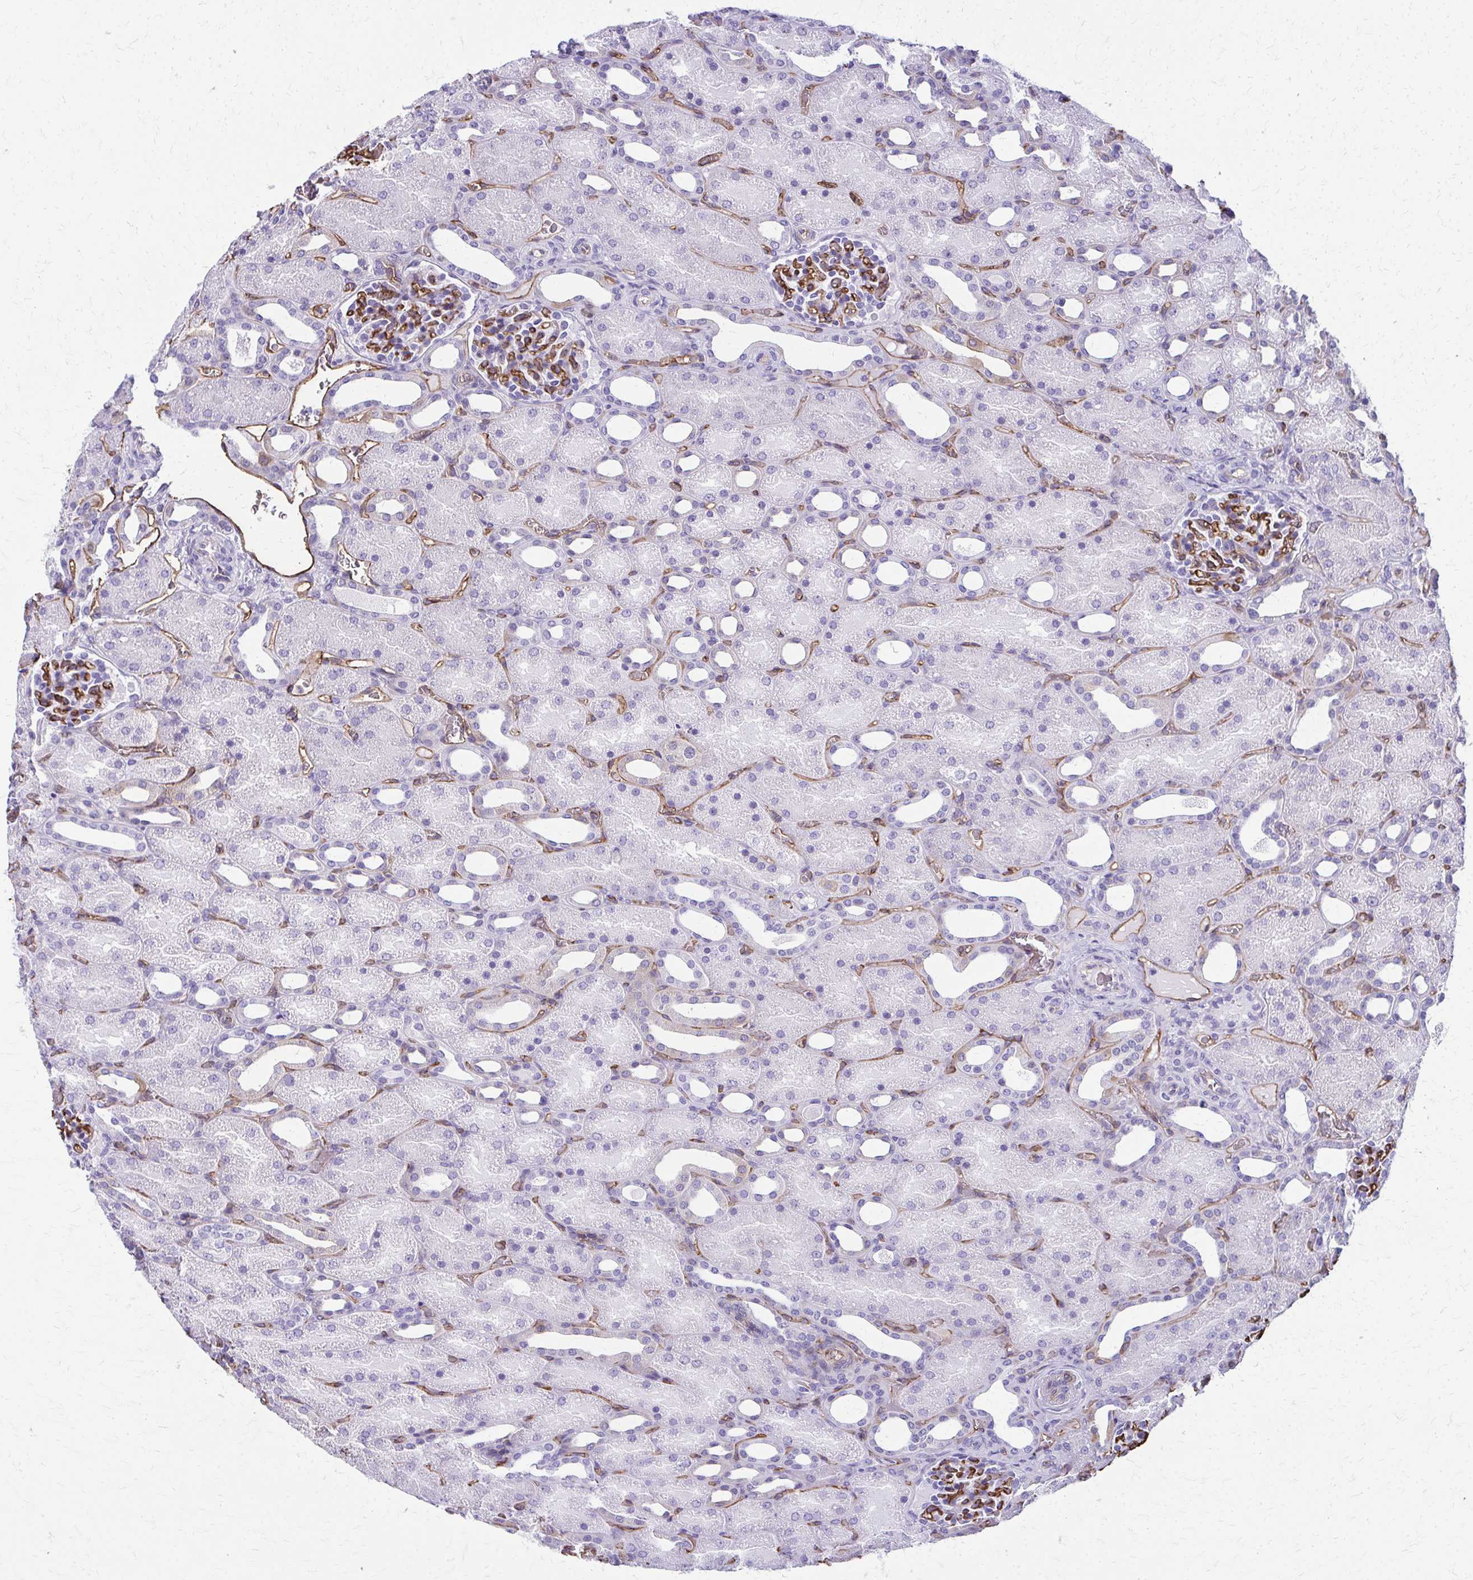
{"staining": {"intensity": "strong", "quantity": "<25%", "location": "cytoplasmic/membranous"}, "tissue": "kidney", "cell_type": "Cells in glomeruli", "image_type": "normal", "snomed": [{"axis": "morphology", "description": "Normal tissue, NOS"}, {"axis": "topography", "description": "Kidney"}], "caption": "Normal kidney was stained to show a protein in brown. There is medium levels of strong cytoplasmic/membranous staining in about <25% of cells in glomeruli. The protein of interest is shown in brown color, while the nuclei are stained blue.", "gene": "TPSG1", "patient": {"sex": "male", "age": 2}}